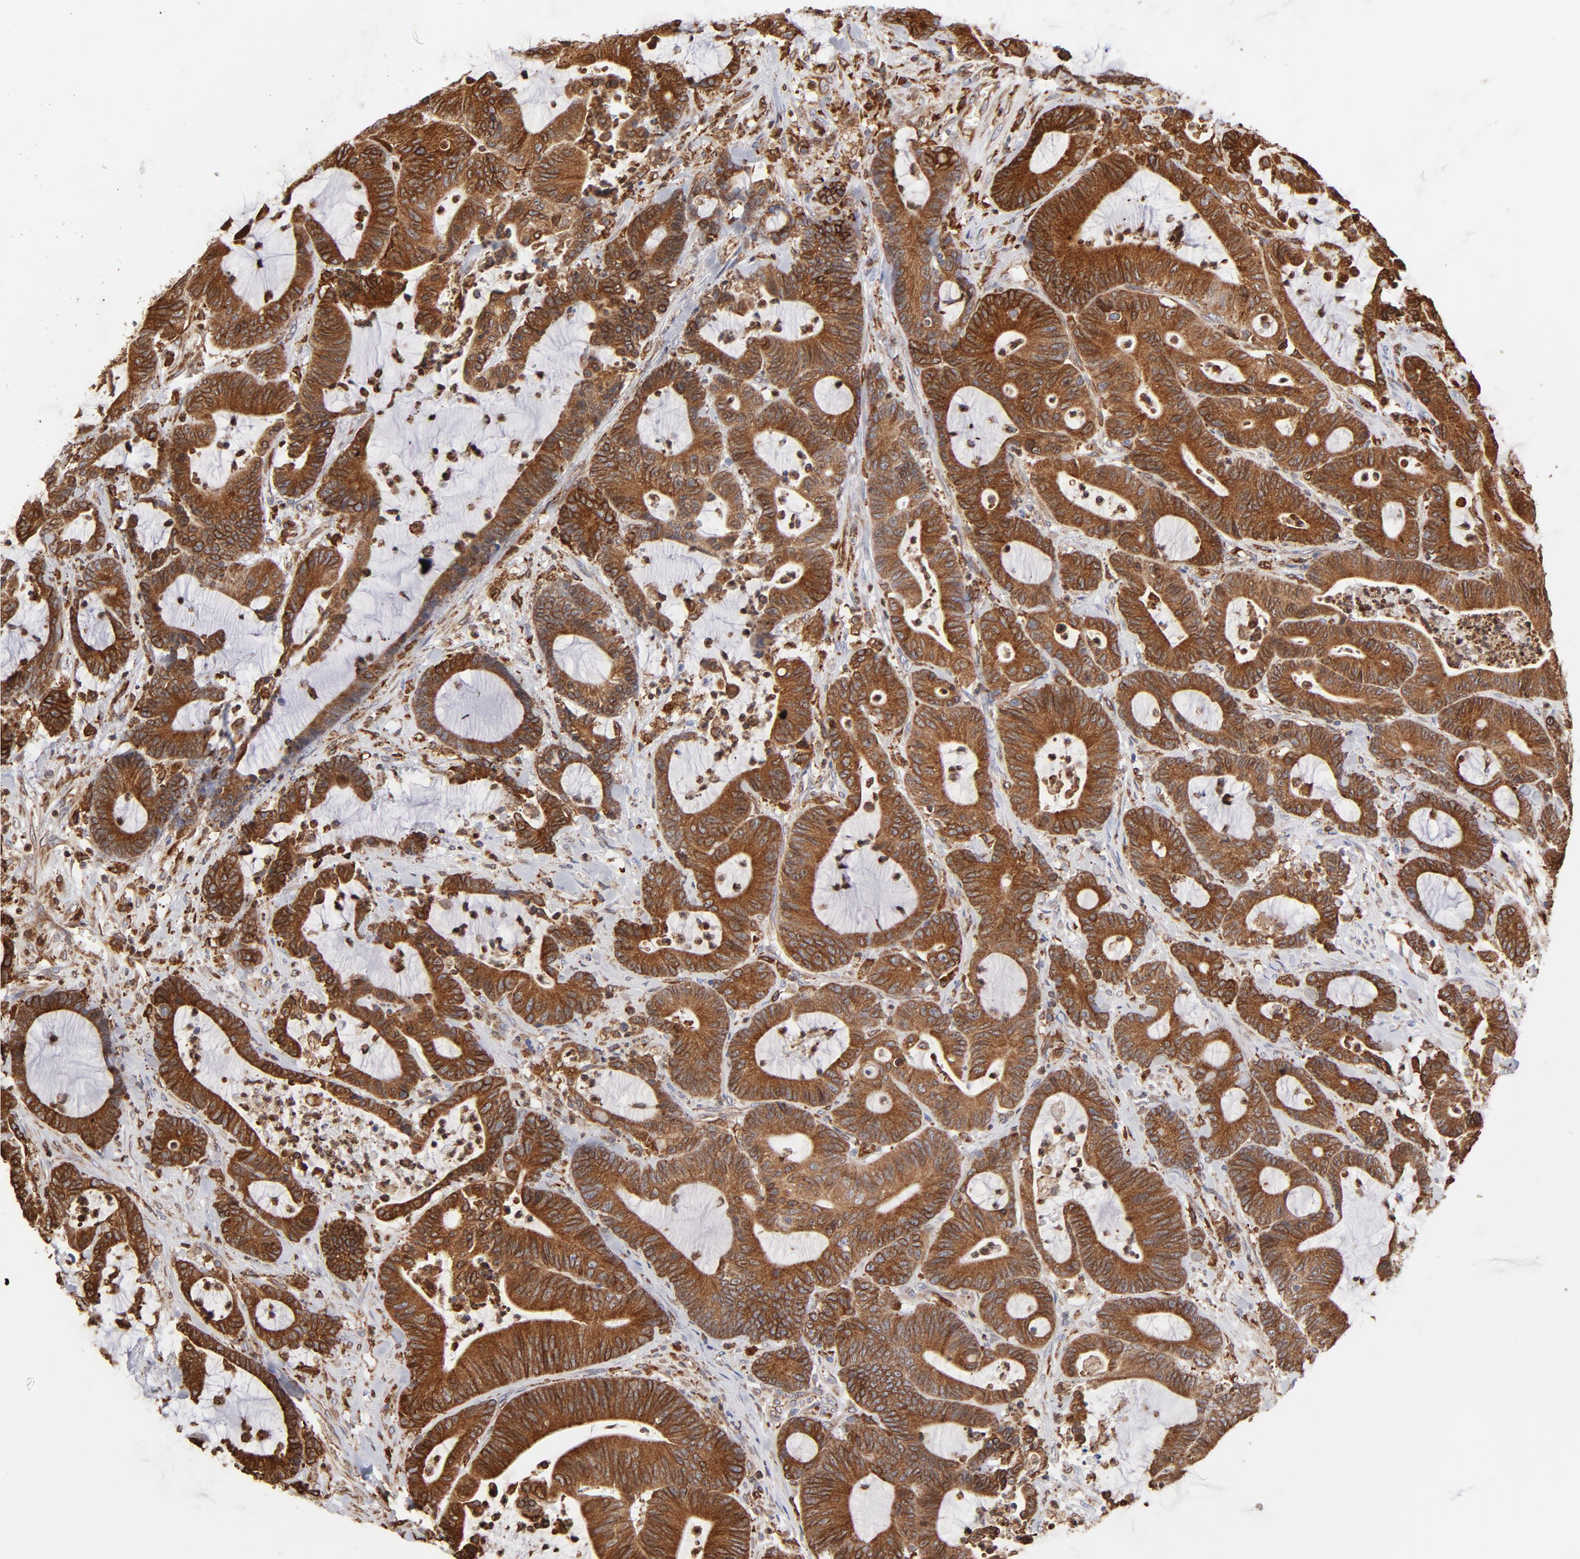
{"staining": {"intensity": "strong", "quantity": ">75%", "location": "cytoplasmic/membranous"}, "tissue": "colorectal cancer", "cell_type": "Tumor cells", "image_type": "cancer", "snomed": [{"axis": "morphology", "description": "Adenocarcinoma, NOS"}, {"axis": "topography", "description": "Colon"}], "caption": "Human colorectal adenocarcinoma stained with a brown dye reveals strong cytoplasmic/membranous positive staining in about >75% of tumor cells.", "gene": "CANX", "patient": {"sex": "female", "age": 84}}